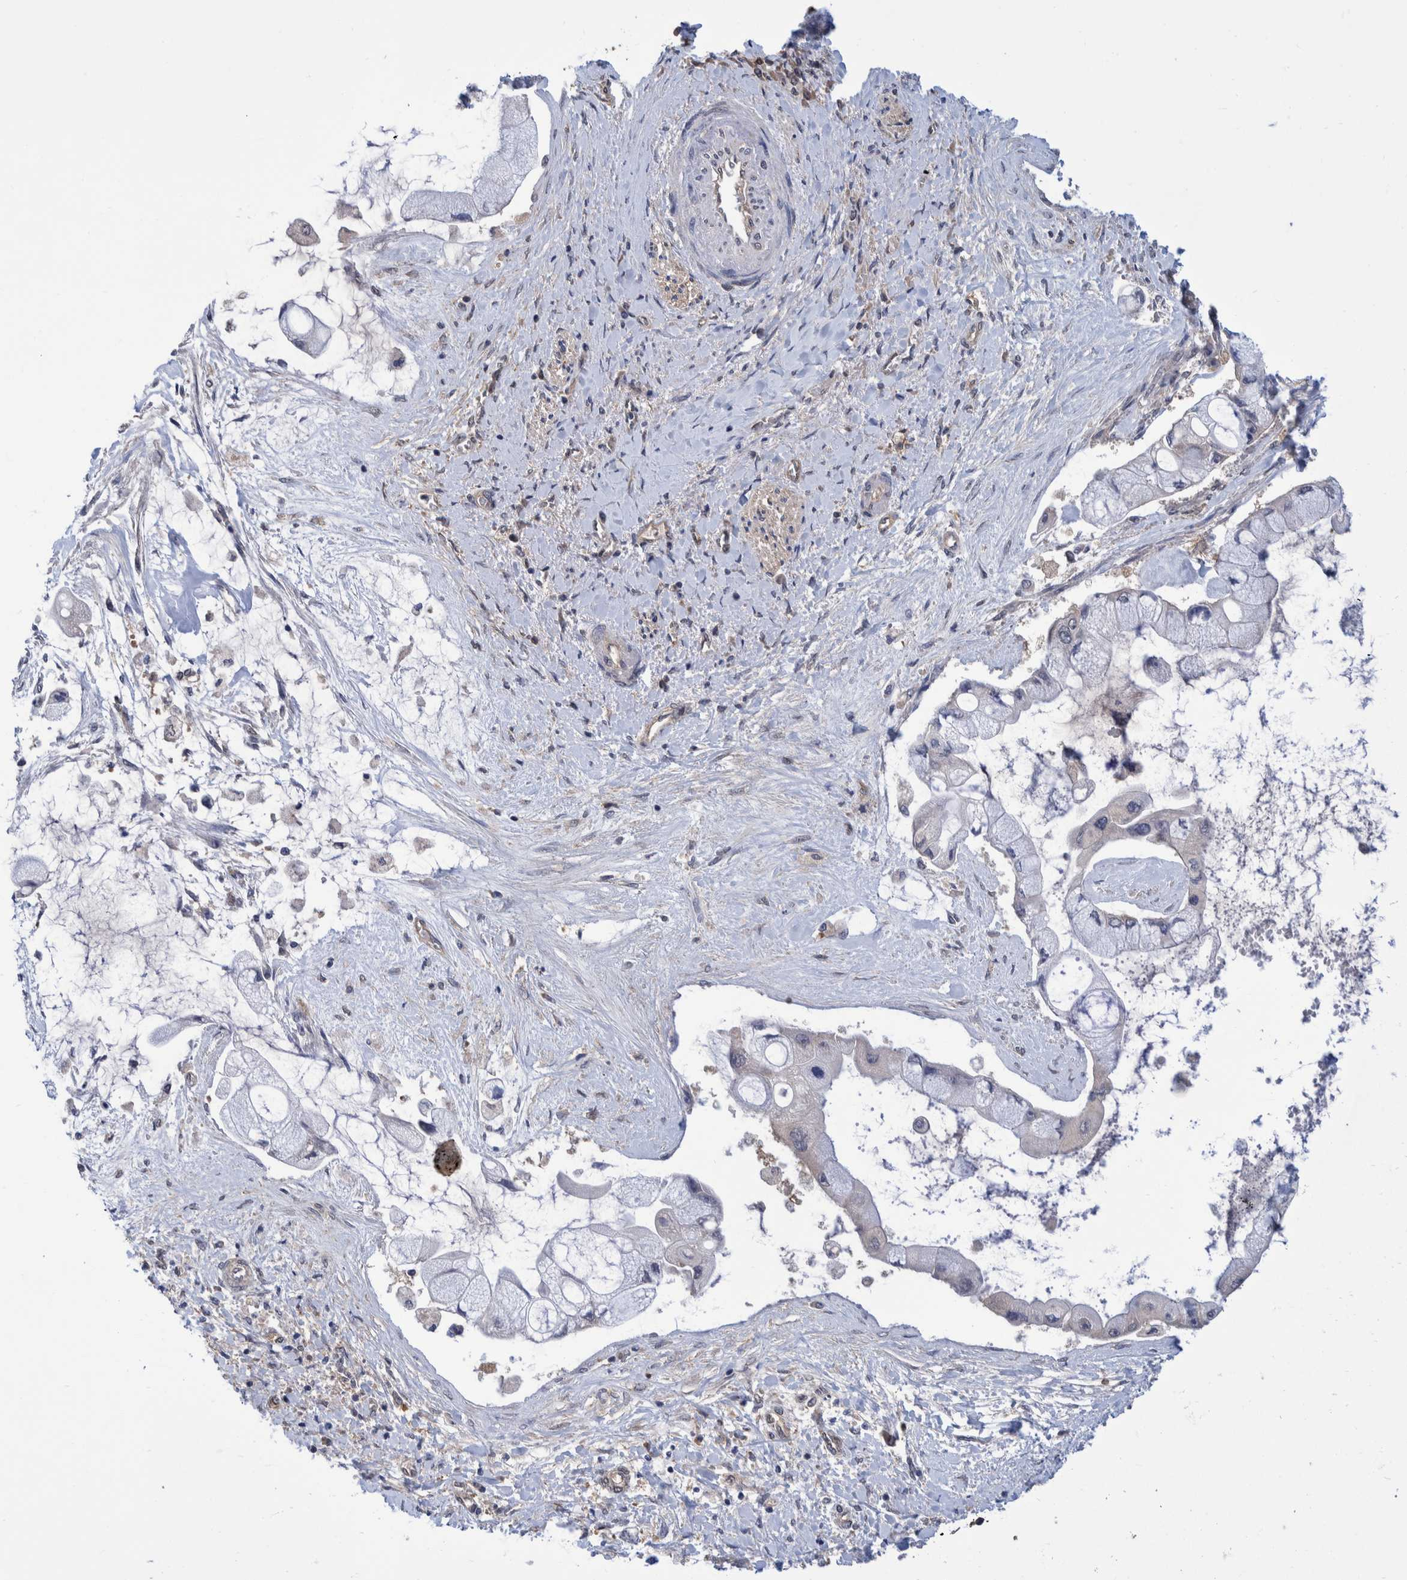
{"staining": {"intensity": "weak", "quantity": "<25%", "location": "cytoplasmic/membranous"}, "tissue": "liver cancer", "cell_type": "Tumor cells", "image_type": "cancer", "snomed": [{"axis": "morphology", "description": "Cholangiocarcinoma"}, {"axis": "topography", "description": "Liver"}], "caption": "Immunohistochemistry (IHC) image of liver cancer (cholangiocarcinoma) stained for a protein (brown), which reveals no positivity in tumor cells.", "gene": "PFAS", "patient": {"sex": "male", "age": 50}}